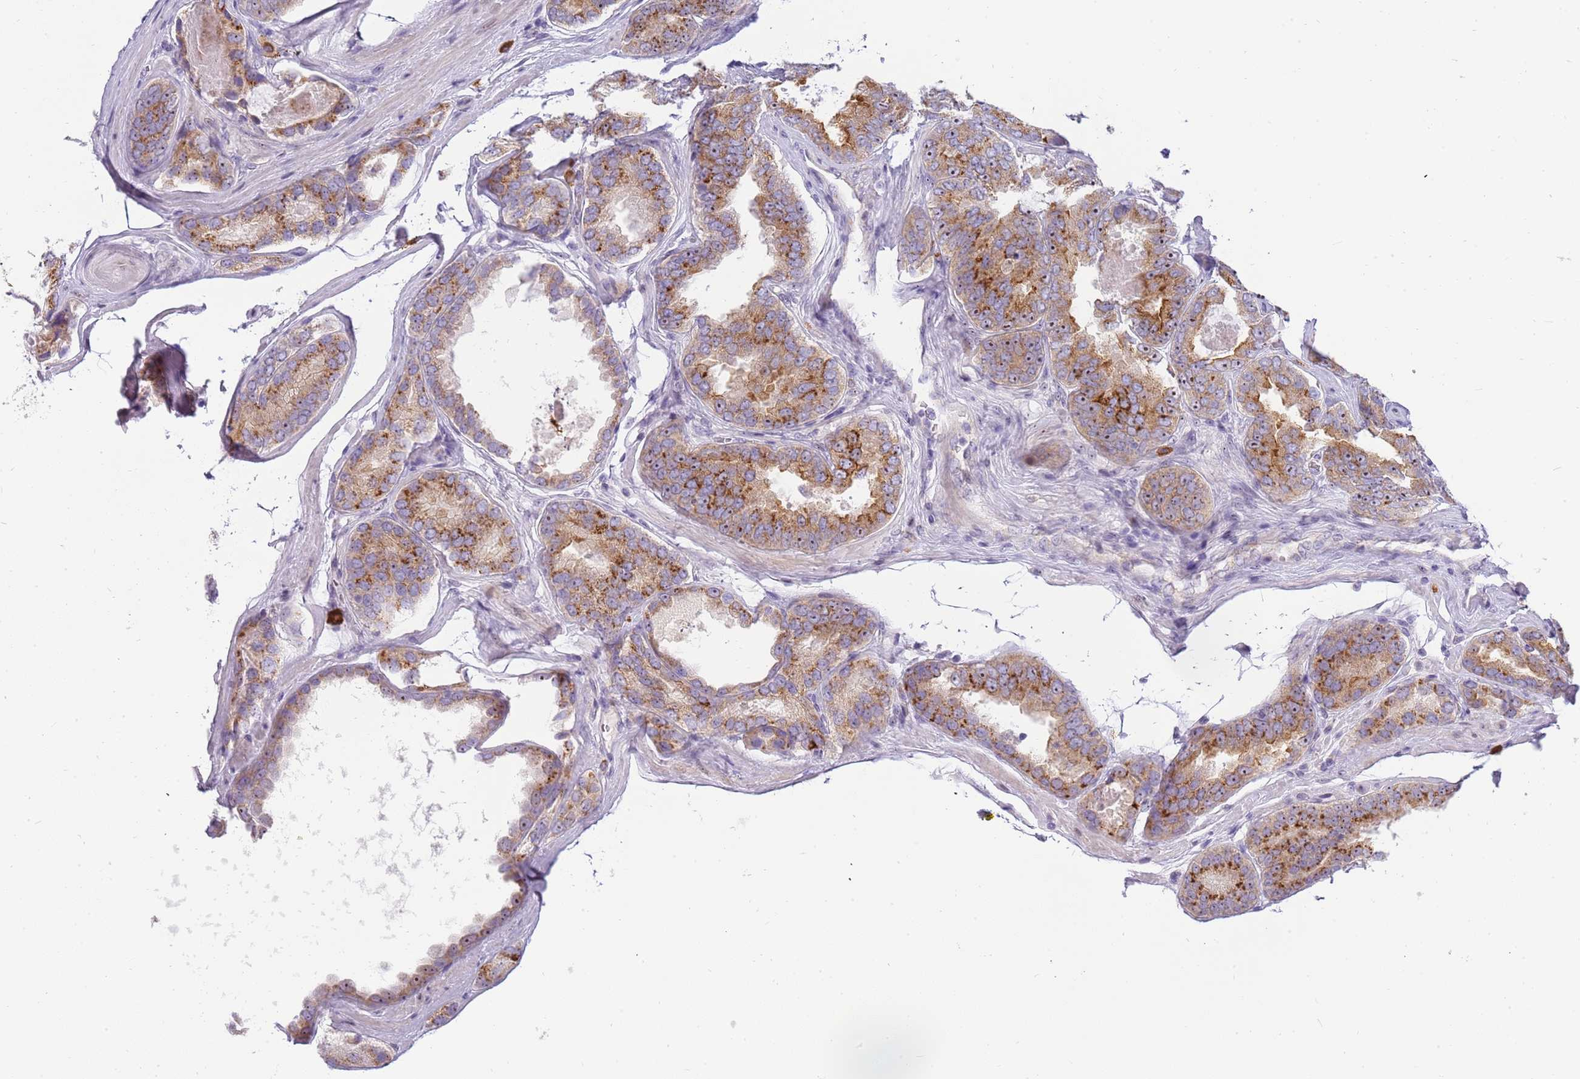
{"staining": {"intensity": "moderate", "quantity": ">75%", "location": "cytoplasmic/membranous,nuclear"}, "tissue": "prostate cancer", "cell_type": "Tumor cells", "image_type": "cancer", "snomed": [{"axis": "morphology", "description": "Adenocarcinoma, High grade"}, {"axis": "topography", "description": "Prostate"}], "caption": "A photomicrograph showing moderate cytoplasmic/membranous and nuclear positivity in approximately >75% of tumor cells in high-grade adenocarcinoma (prostate), as visualized by brown immunohistochemical staining.", "gene": "DNAJA3", "patient": {"sex": "male", "age": 72}}